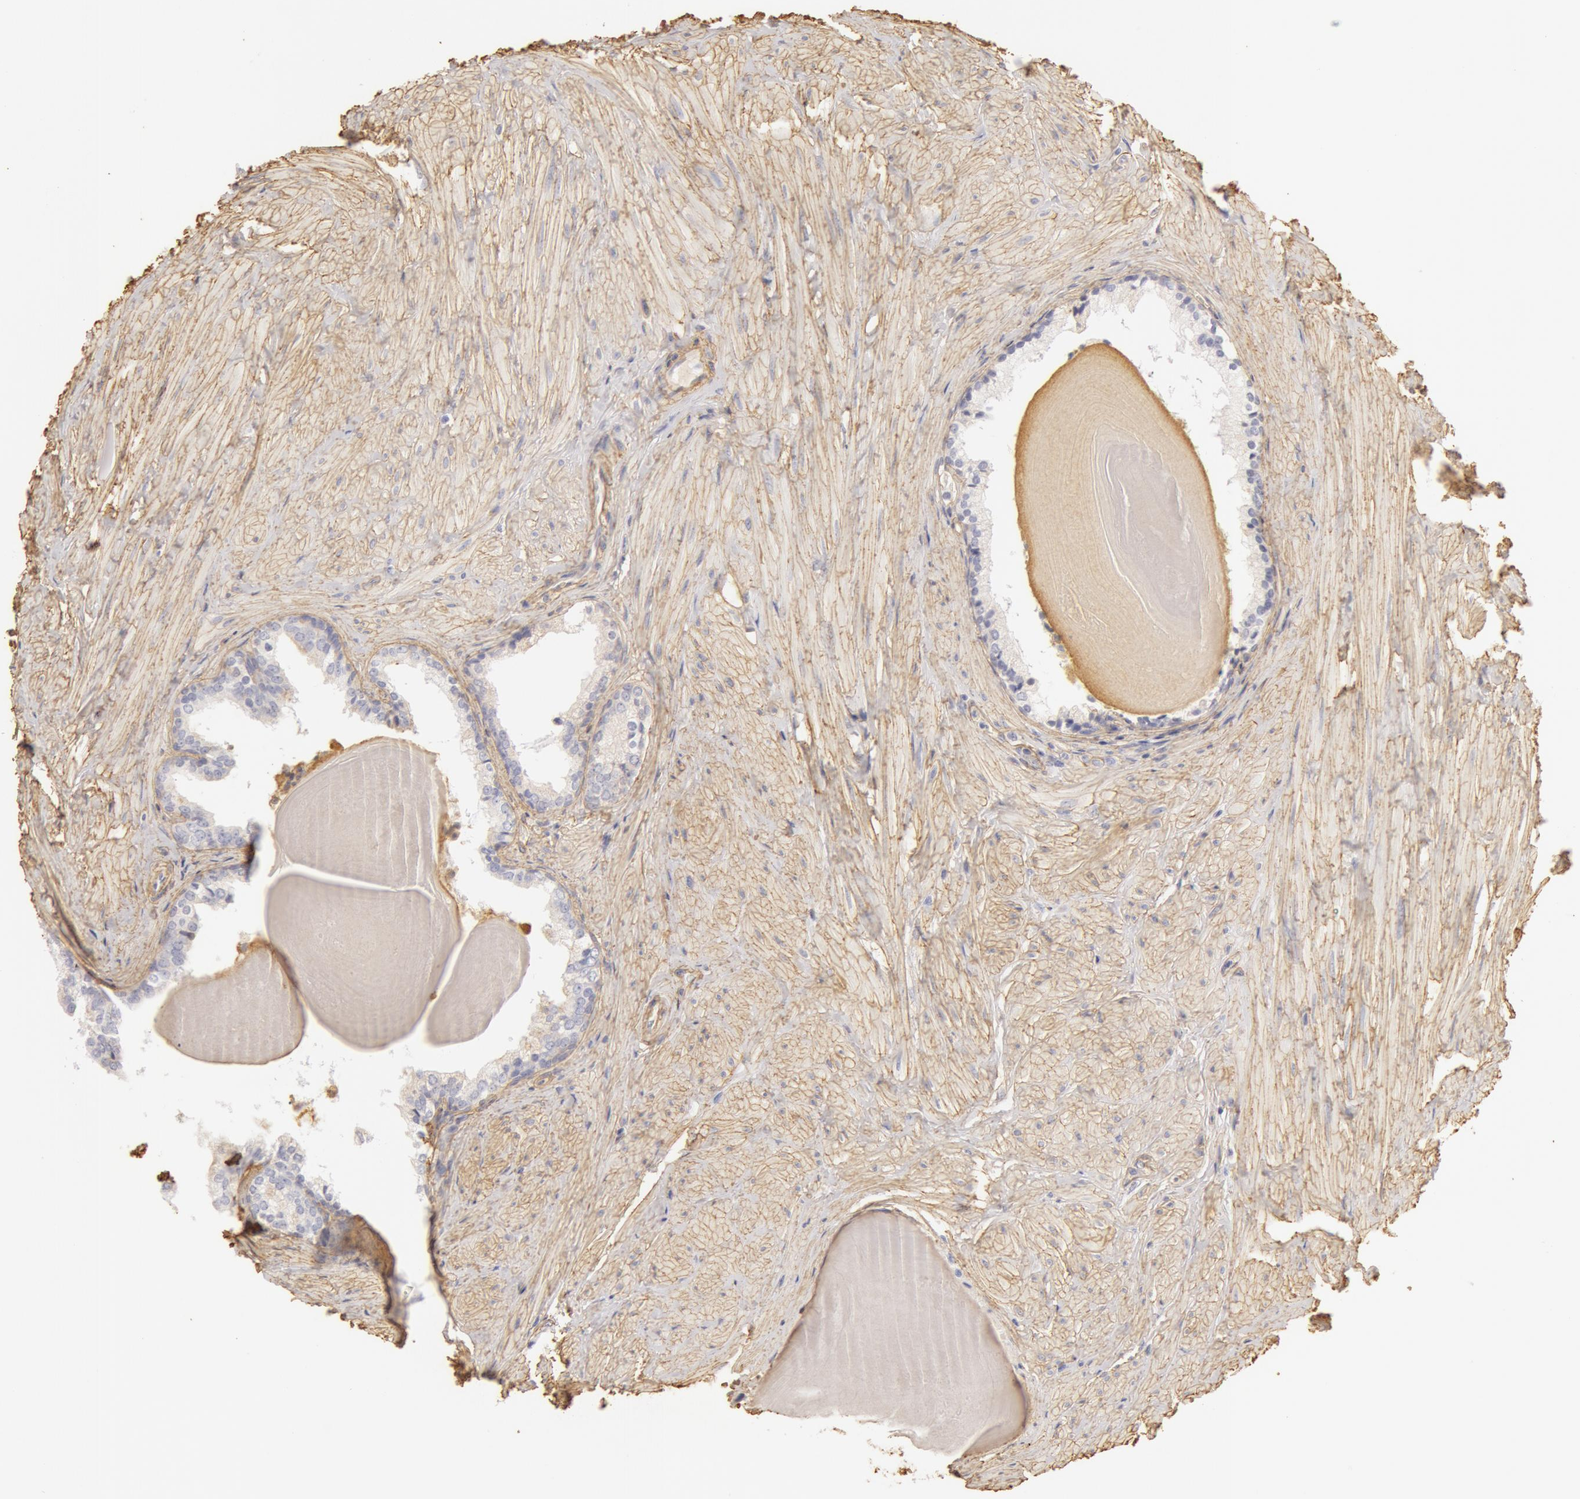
{"staining": {"intensity": "negative", "quantity": "none", "location": "none"}, "tissue": "prostate", "cell_type": "Glandular cells", "image_type": "normal", "snomed": [{"axis": "morphology", "description": "Normal tissue, NOS"}, {"axis": "topography", "description": "Prostate"}], "caption": "Immunohistochemistry histopathology image of unremarkable human prostate stained for a protein (brown), which reveals no positivity in glandular cells.", "gene": "COL4A1", "patient": {"sex": "male", "age": 65}}